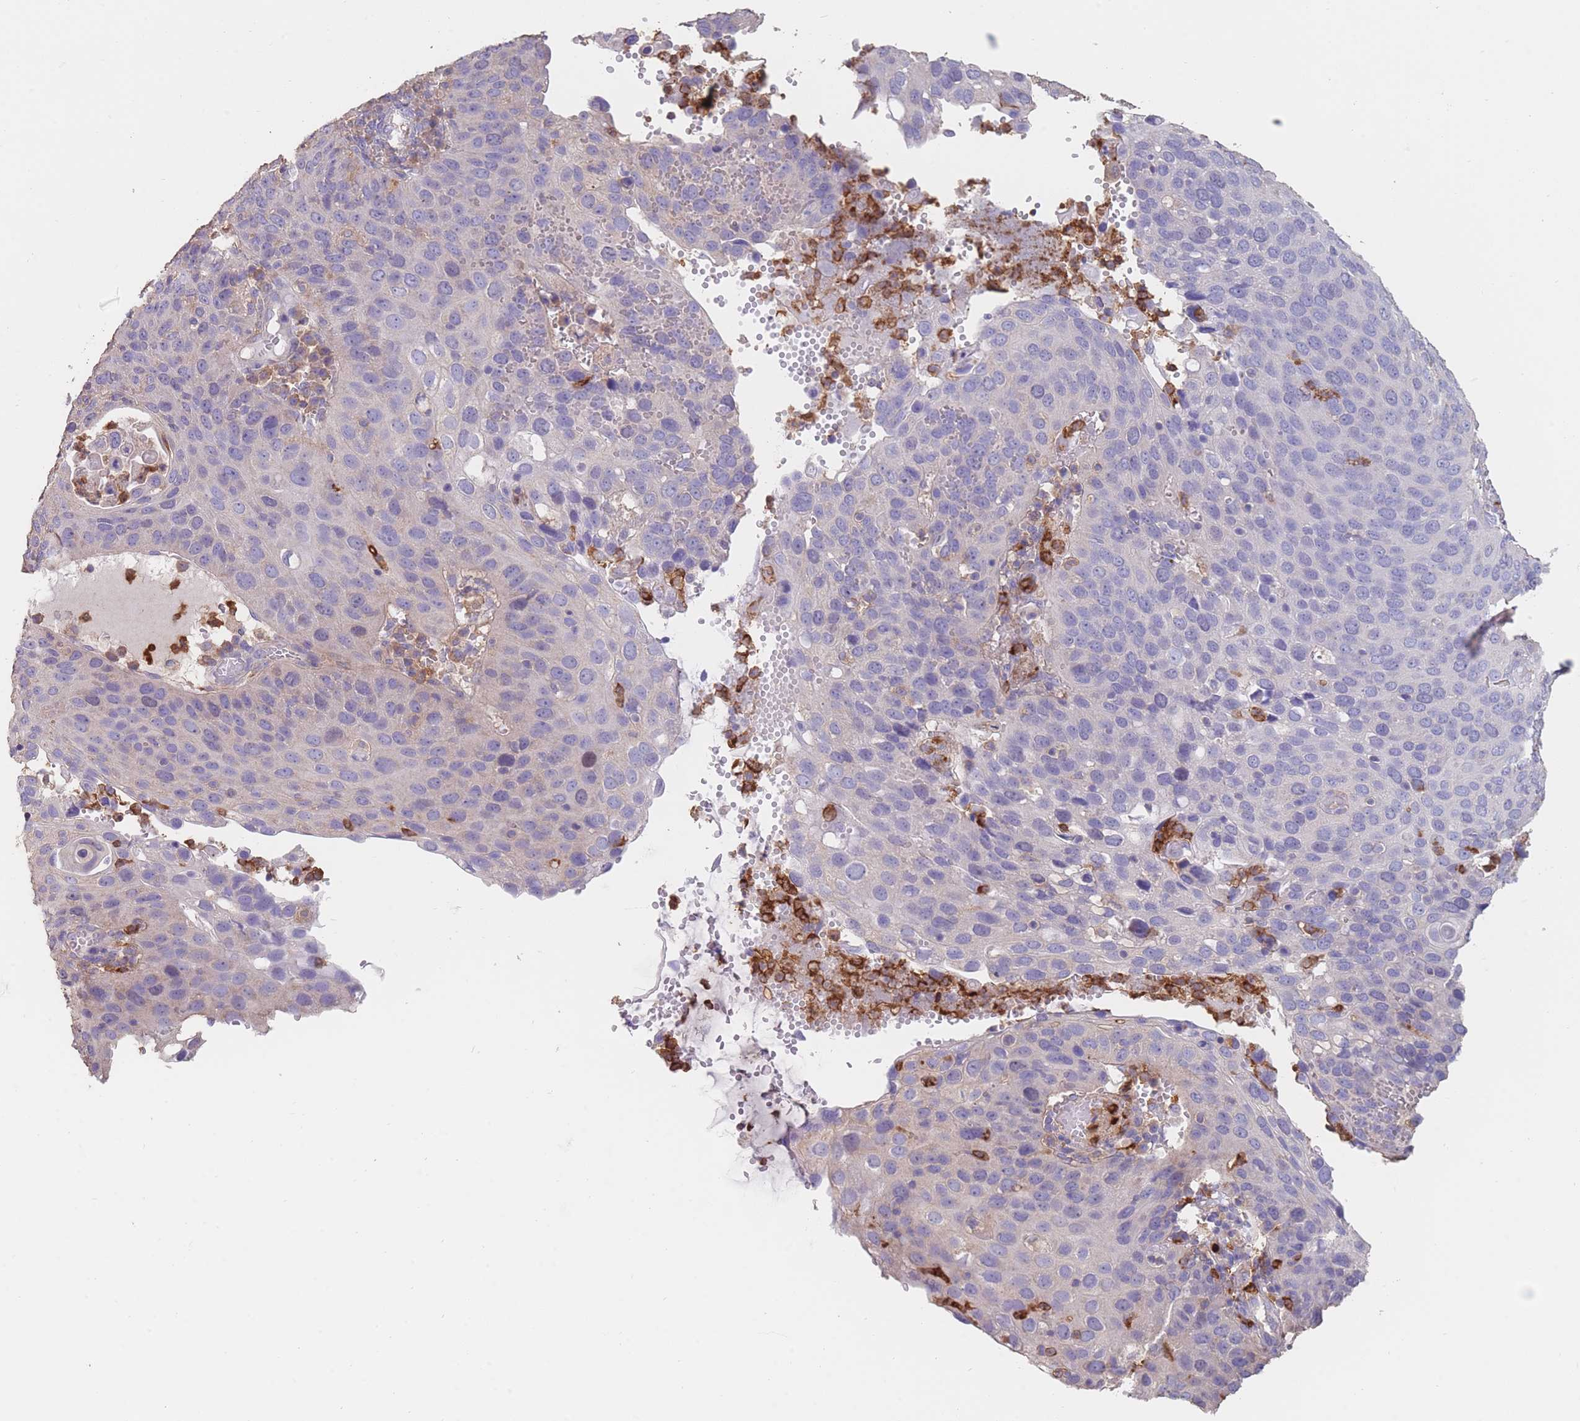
{"staining": {"intensity": "negative", "quantity": "none", "location": "none"}, "tissue": "cervical cancer", "cell_type": "Tumor cells", "image_type": "cancer", "snomed": [{"axis": "morphology", "description": "Squamous cell carcinoma, NOS"}, {"axis": "topography", "description": "Cervix"}], "caption": "This is a histopathology image of IHC staining of cervical squamous cell carcinoma, which shows no staining in tumor cells. (DAB (3,3'-diaminobenzidine) immunohistochemistry (IHC) visualized using brightfield microscopy, high magnification).", "gene": "CLEC12A", "patient": {"sex": "female", "age": 36}}